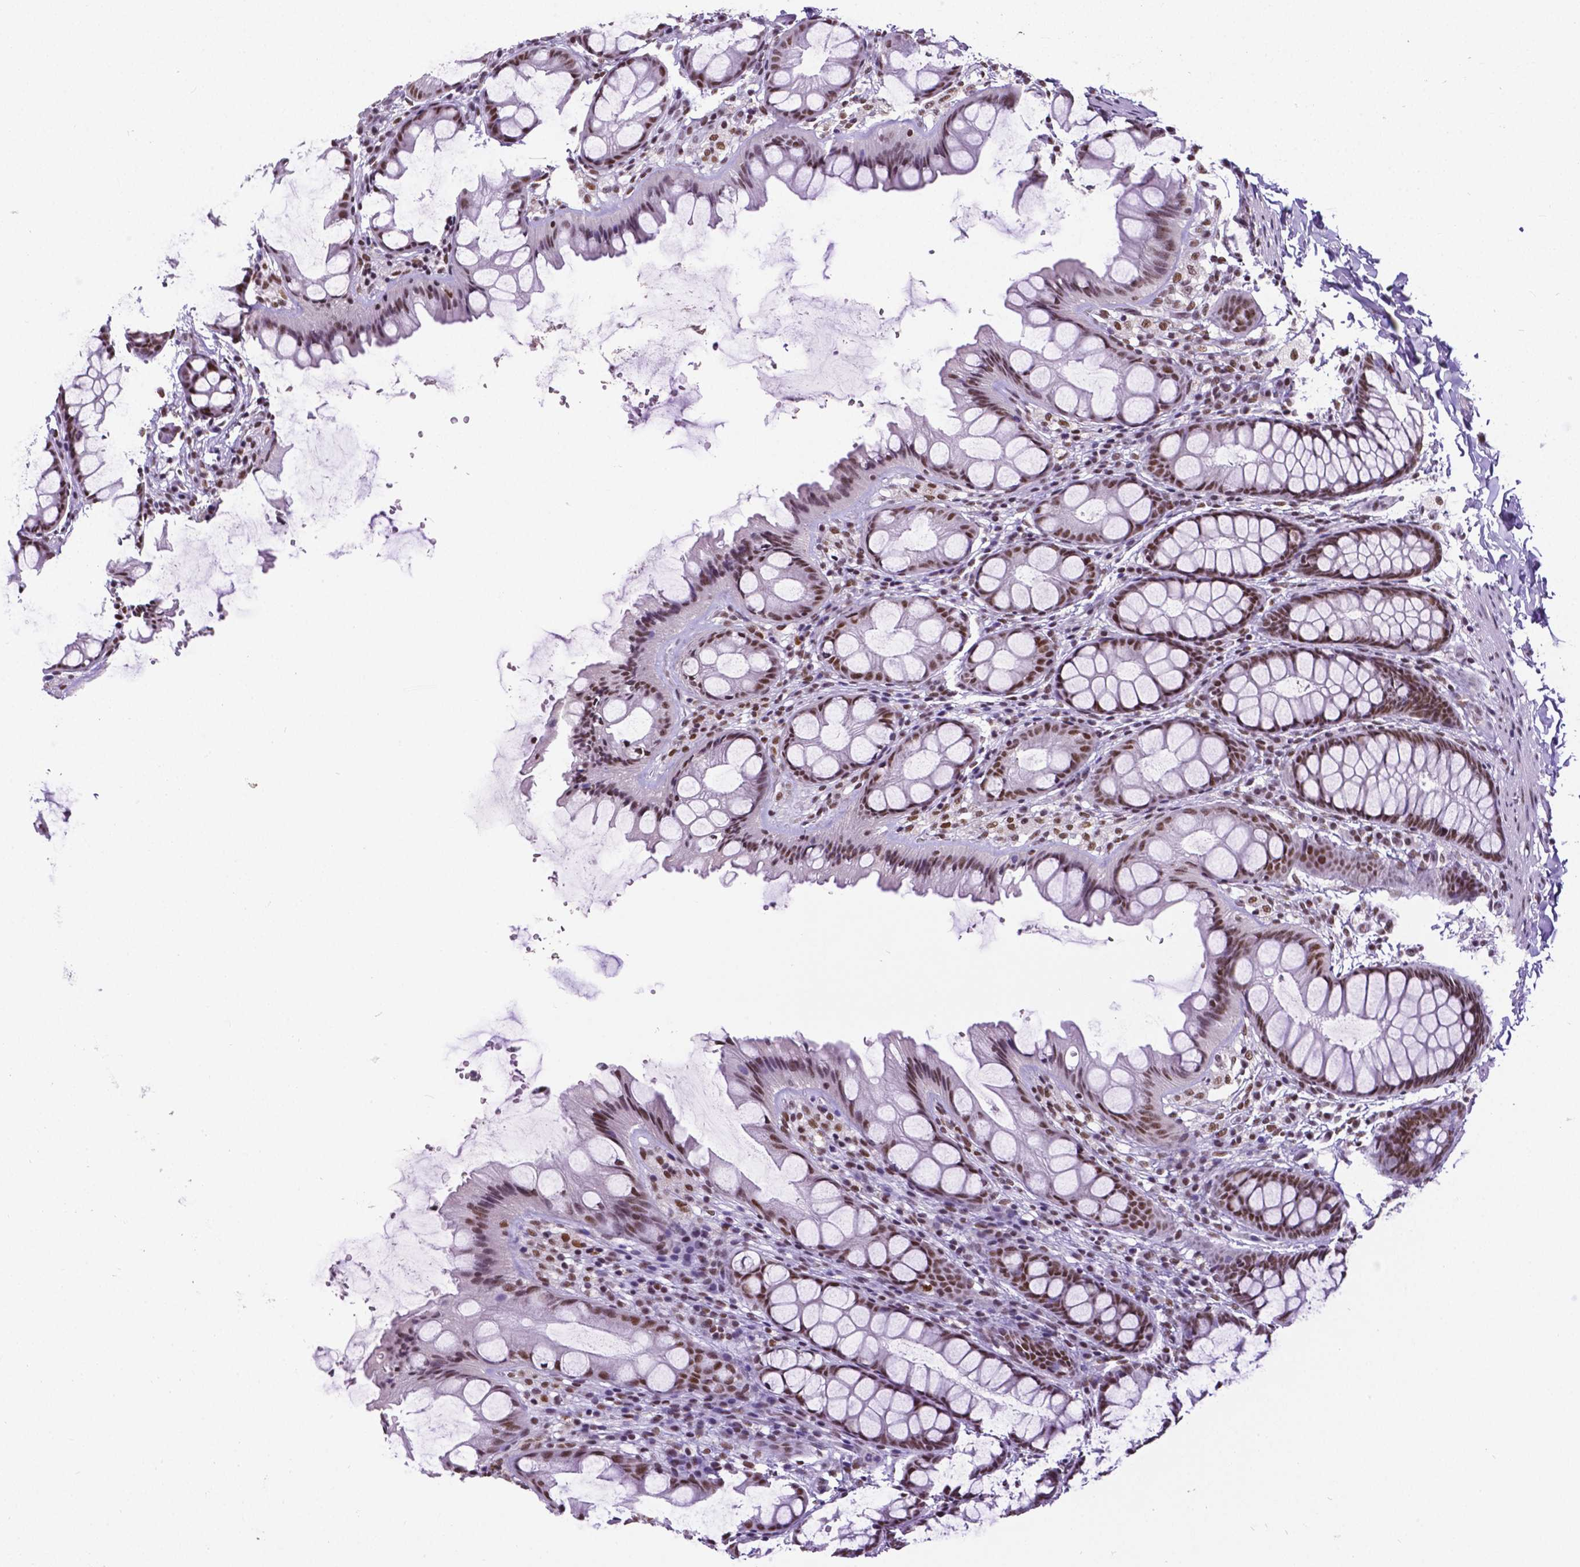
{"staining": {"intensity": "moderate", "quantity": ">75%", "location": "nuclear"}, "tissue": "colon", "cell_type": "Endothelial cells", "image_type": "normal", "snomed": [{"axis": "morphology", "description": "Normal tissue, NOS"}, {"axis": "topography", "description": "Colon"}], "caption": "The immunohistochemical stain highlights moderate nuclear staining in endothelial cells of normal colon. Immunohistochemistry (ihc) stains the protein of interest in brown and the nuclei are stained blue.", "gene": "REST", "patient": {"sex": "male", "age": 47}}